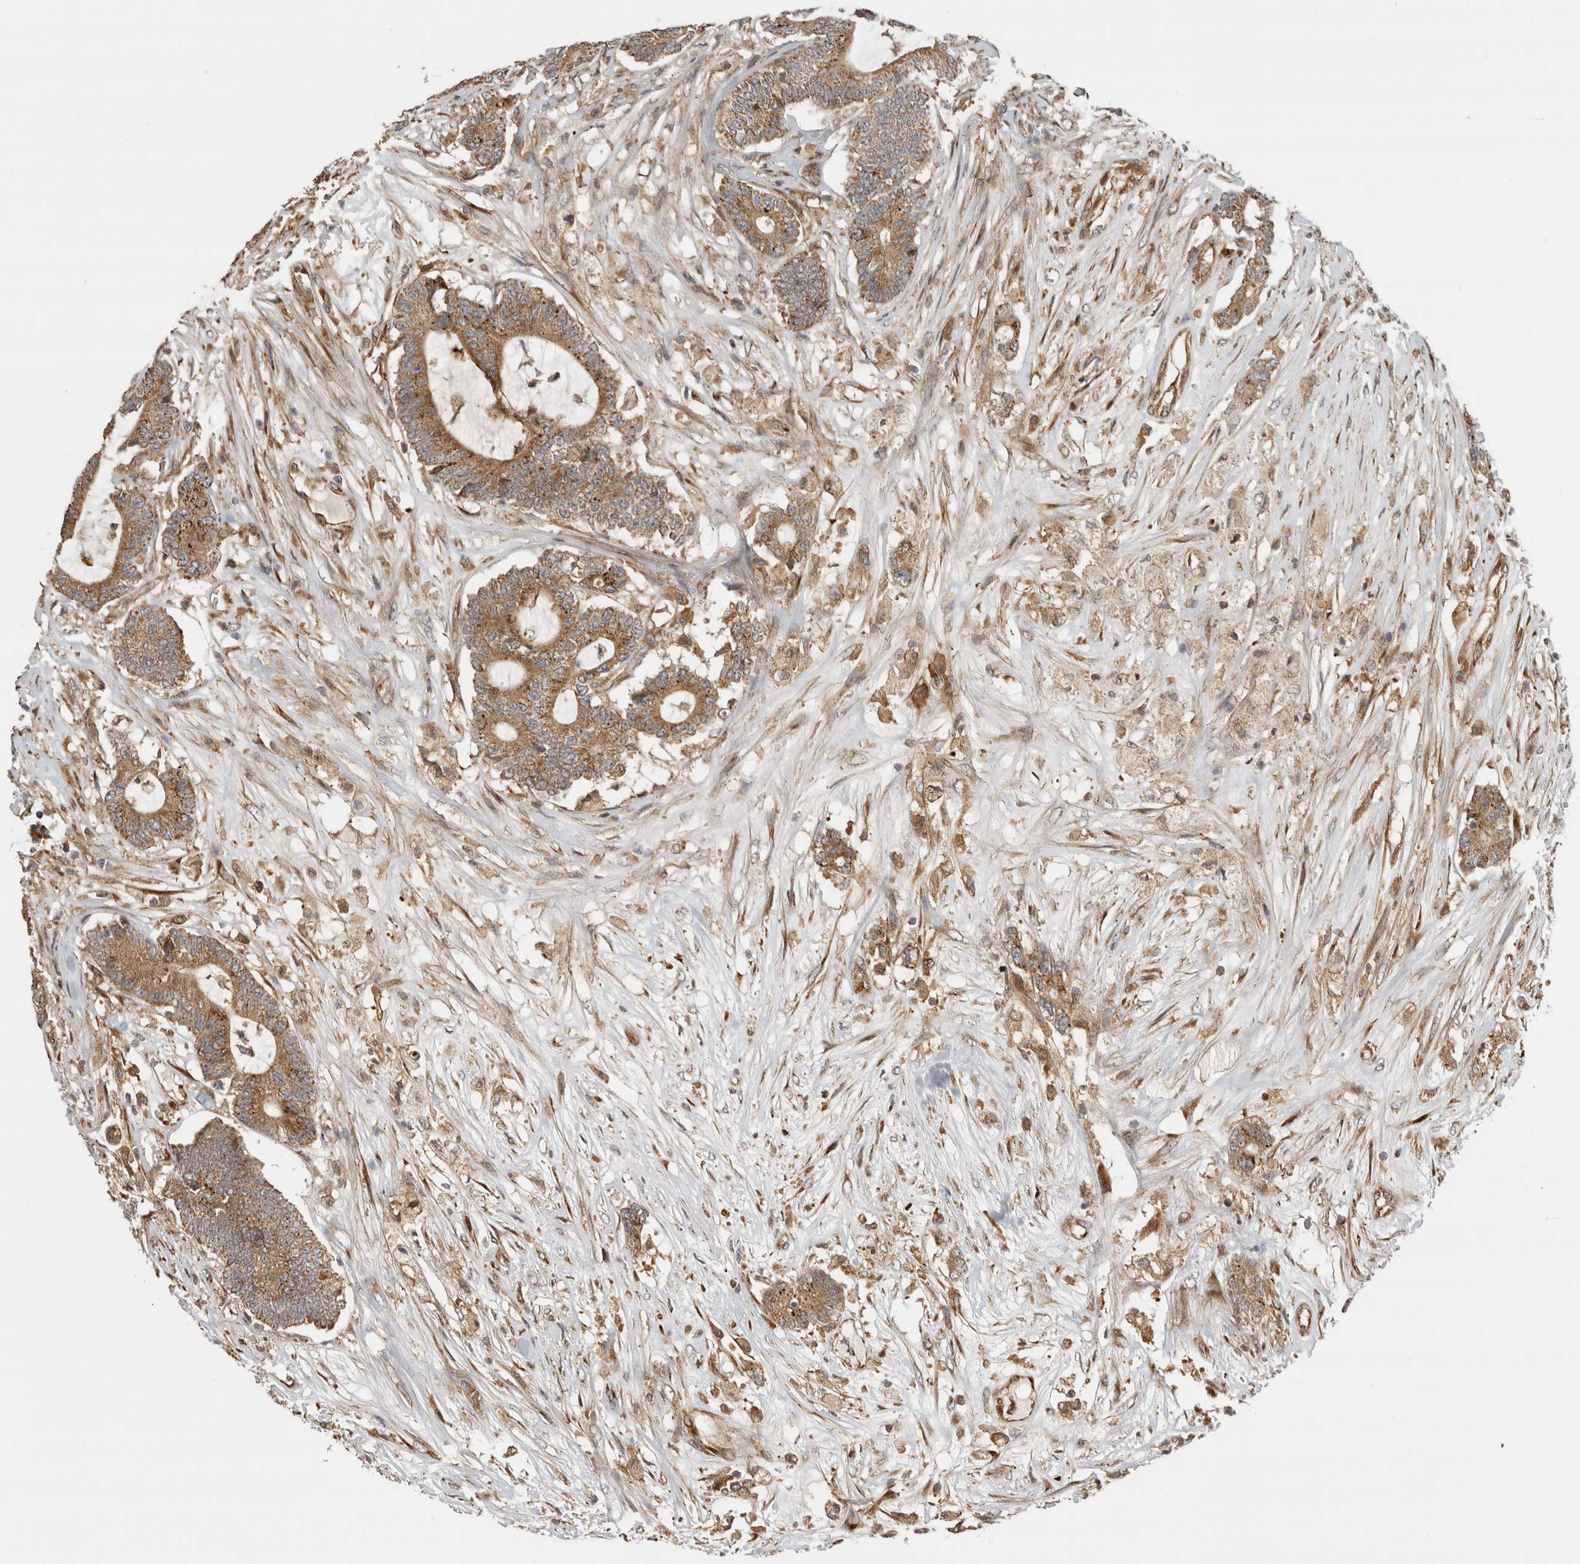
{"staining": {"intensity": "moderate", "quantity": ">75%", "location": "cytoplasmic/membranous"}, "tissue": "colorectal cancer", "cell_type": "Tumor cells", "image_type": "cancer", "snomed": [{"axis": "morphology", "description": "Adenocarcinoma, NOS"}, {"axis": "topography", "description": "Colon"}], "caption": "About >75% of tumor cells in colorectal cancer demonstrate moderate cytoplasmic/membranous protein positivity as visualized by brown immunohistochemical staining.", "gene": "TUBD1", "patient": {"sex": "female", "age": 84}}